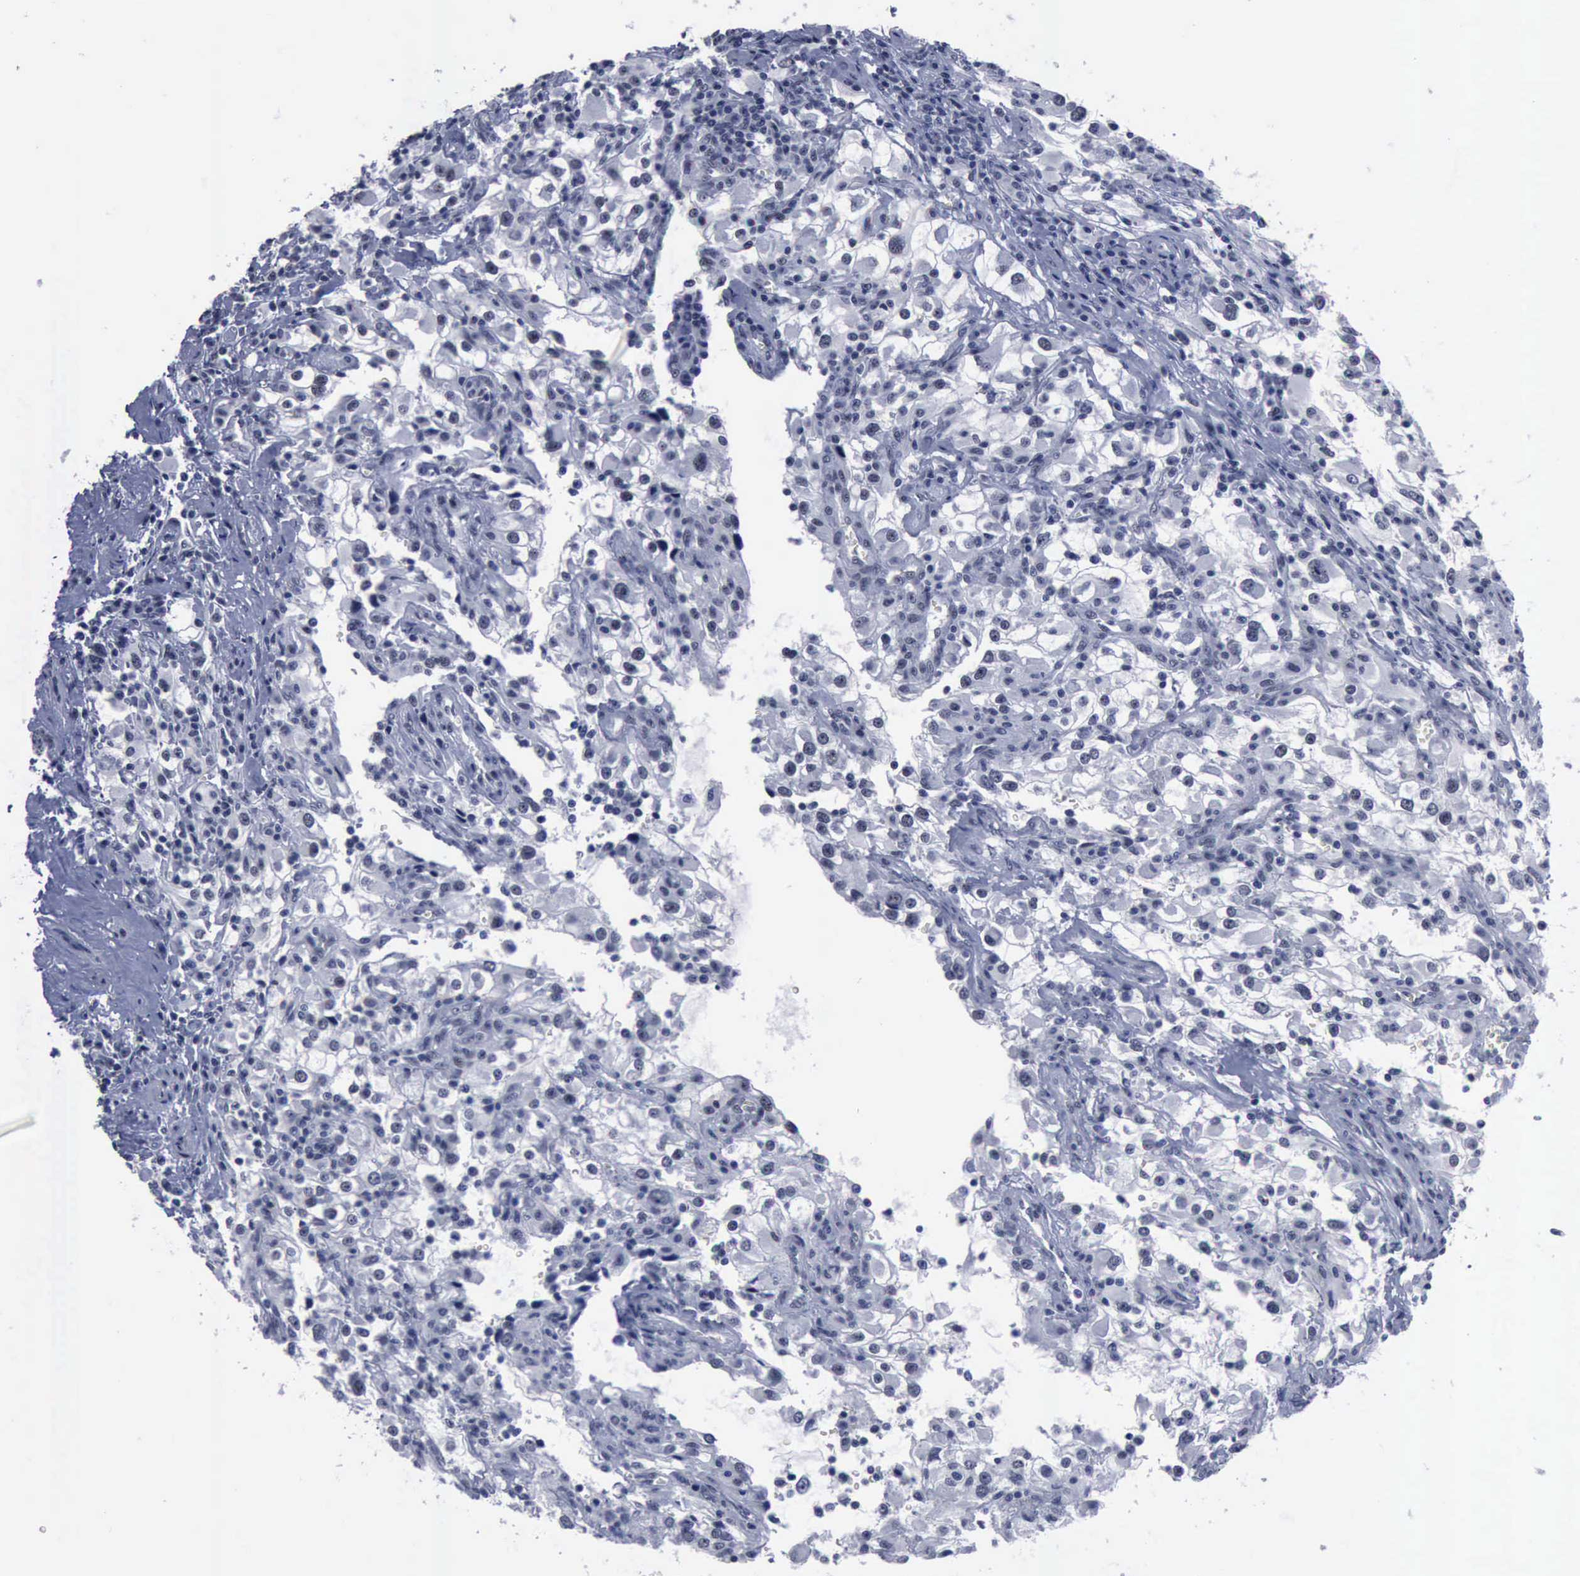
{"staining": {"intensity": "negative", "quantity": "none", "location": "none"}, "tissue": "renal cancer", "cell_type": "Tumor cells", "image_type": "cancer", "snomed": [{"axis": "morphology", "description": "Adenocarcinoma, NOS"}, {"axis": "topography", "description": "Kidney"}], "caption": "An IHC histopathology image of renal cancer is shown. There is no staining in tumor cells of renal cancer.", "gene": "BRD1", "patient": {"sex": "female", "age": 52}}